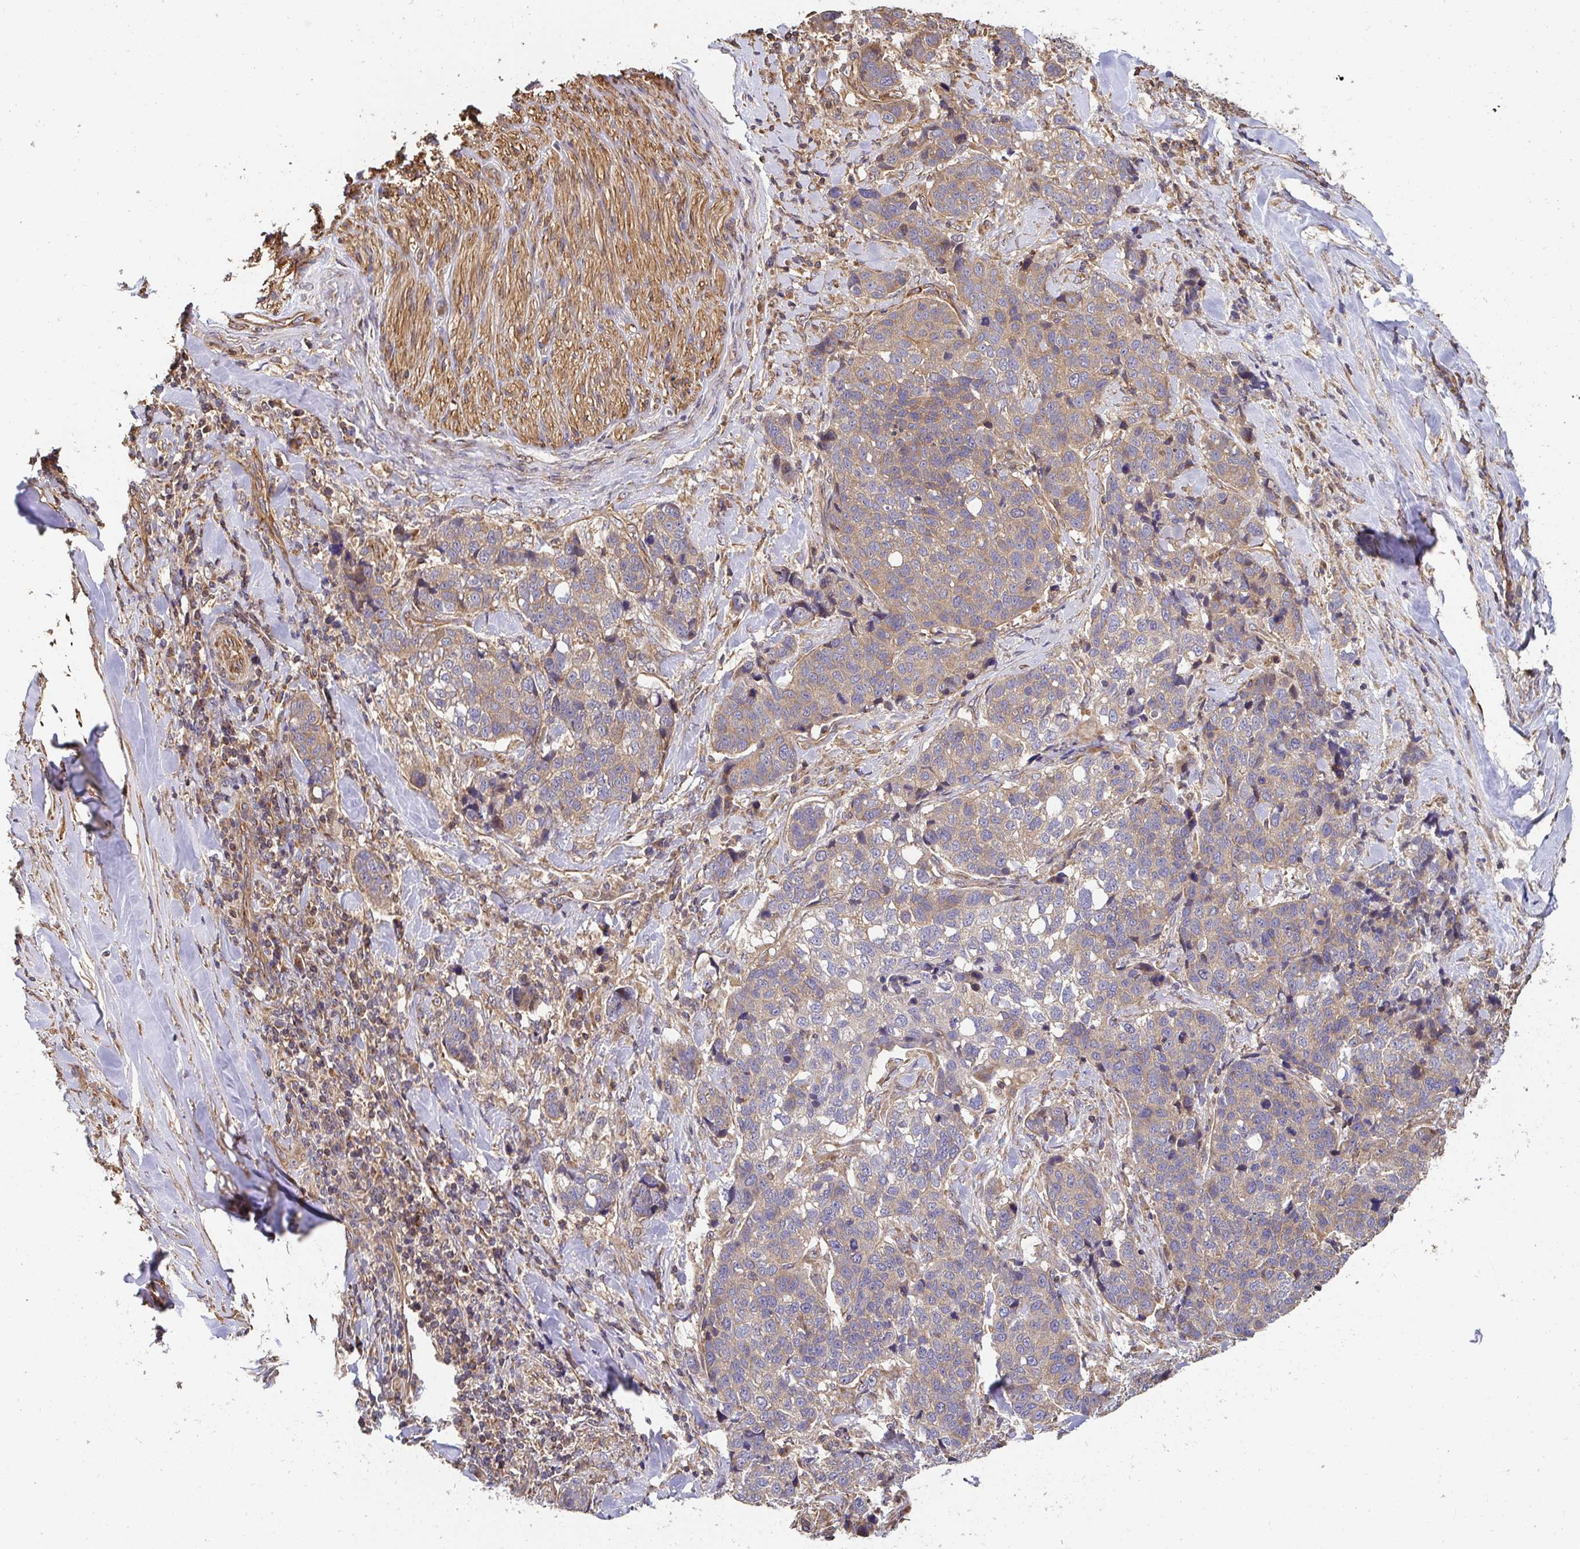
{"staining": {"intensity": "weak", "quantity": "25%-75%", "location": "cytoplasmic/membranous"}, "tissue": "lung cancer", "cell_type": "Tumor cells", "image_type": "cancer", "snomed": [{"axis": "morphology", "description": "Squamous cell carcinoma, NOS"}, {"axis": "topography", "description": "Lymph node"}, {"axis": "topography", "description": "Lung"}], "caption": "A photomicrograph of human squamous cell carcinoma (lung) stained for a protein displays weak cytoplasmic/membranous brown staining in tumor cells.", "gene": "APBB1", "patient": {"sex": "male", "age": 61}}